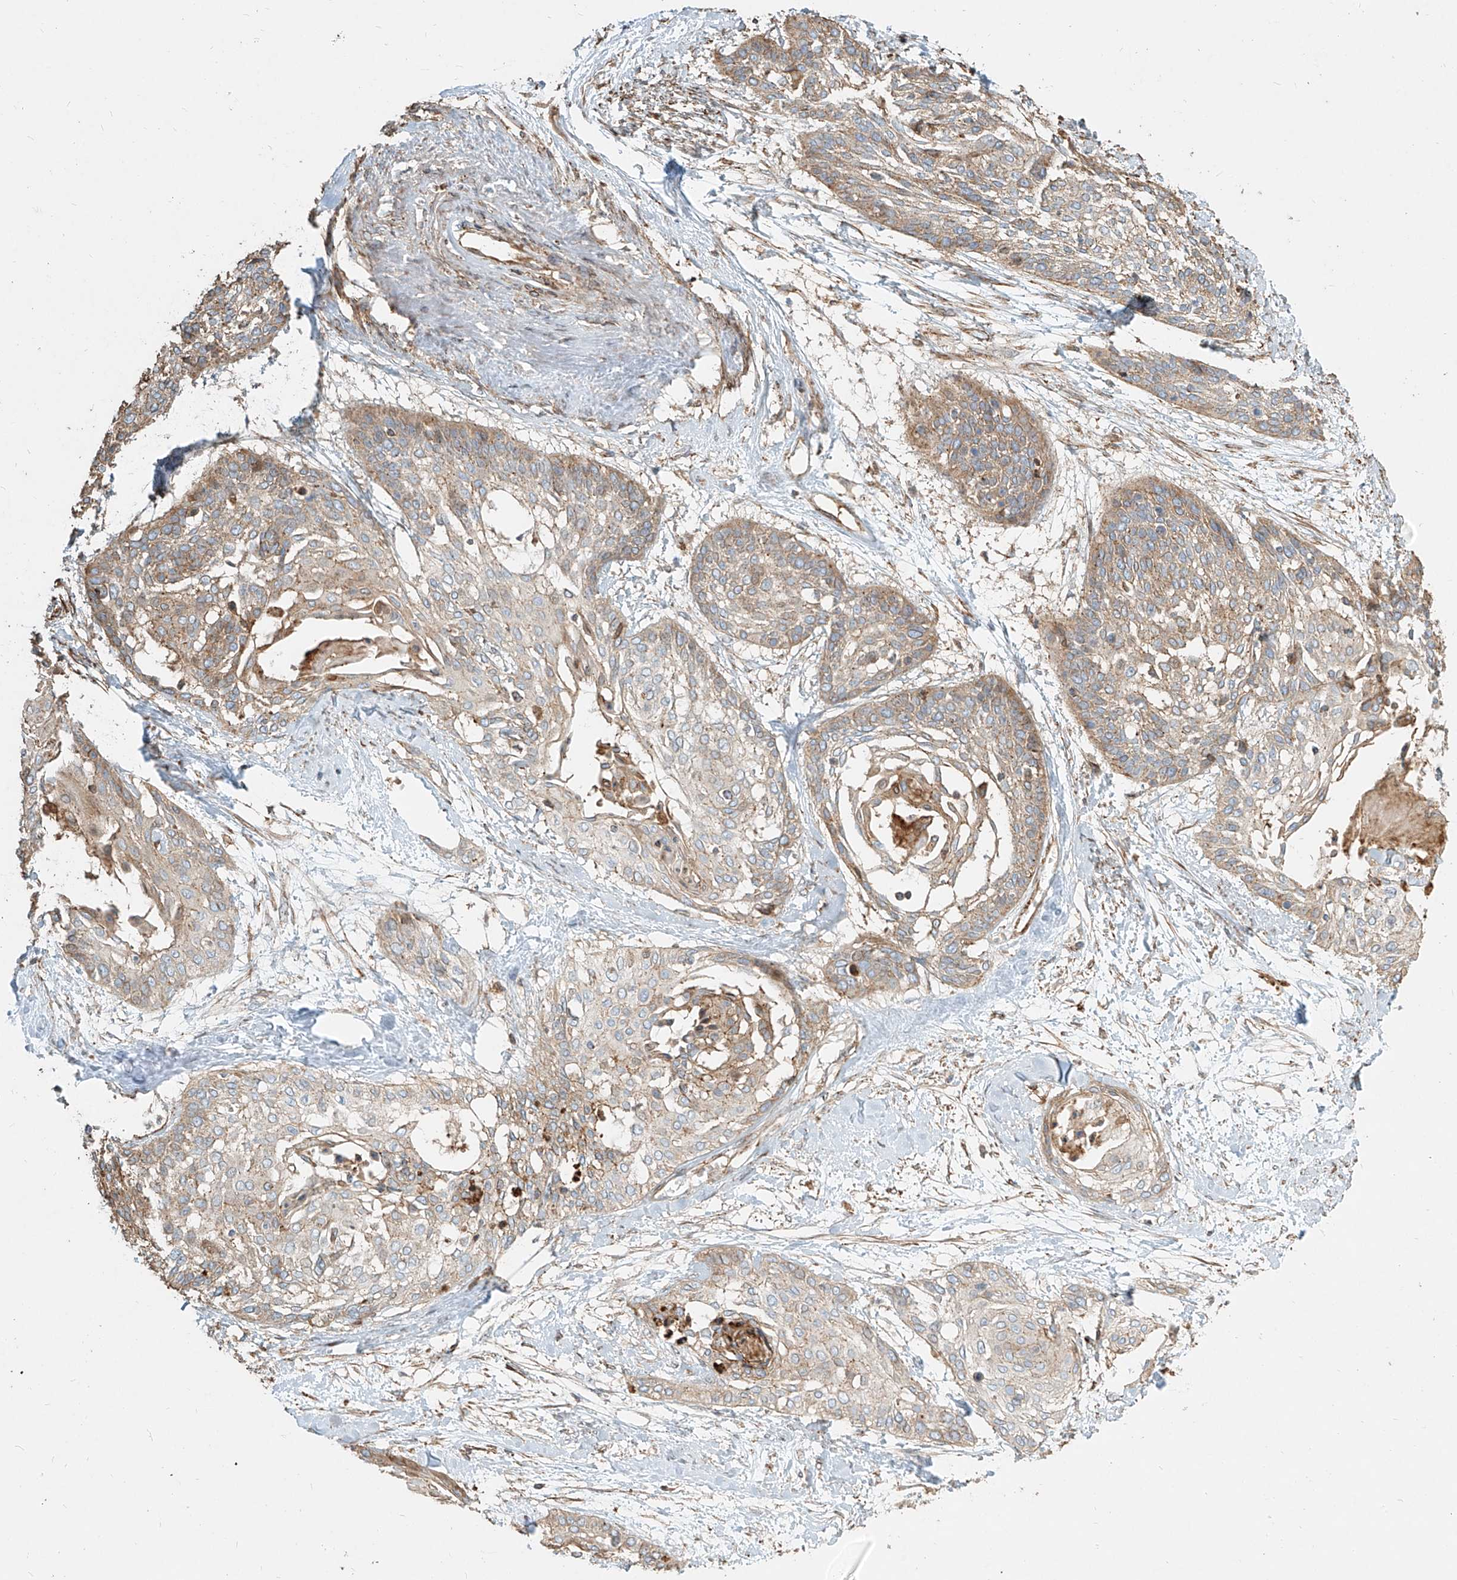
{"staining": {"intensity": "weak", "quantity": "25%-75%", "location": "cytoplasmic/membranous"}, "tissue": "cervical cancer", "cell_type": "Tumor cells", "image_type": "cancer", "snomed": [{"axis": "morphology", "description": "Squamous cell carcinoma, NOS"}, {"axis": "topography", "description": "Cervix"}], "caption": "A brown stain highlights weak cytoplasmic/membranous staining of a protein in squamous cell carcinoma (cervical) tumor cells. (brown staining indicates protein expression, while blue staining denotes nuclei).", "gene": "MTX2", "patient": {"sex": "female", "age": 57}}